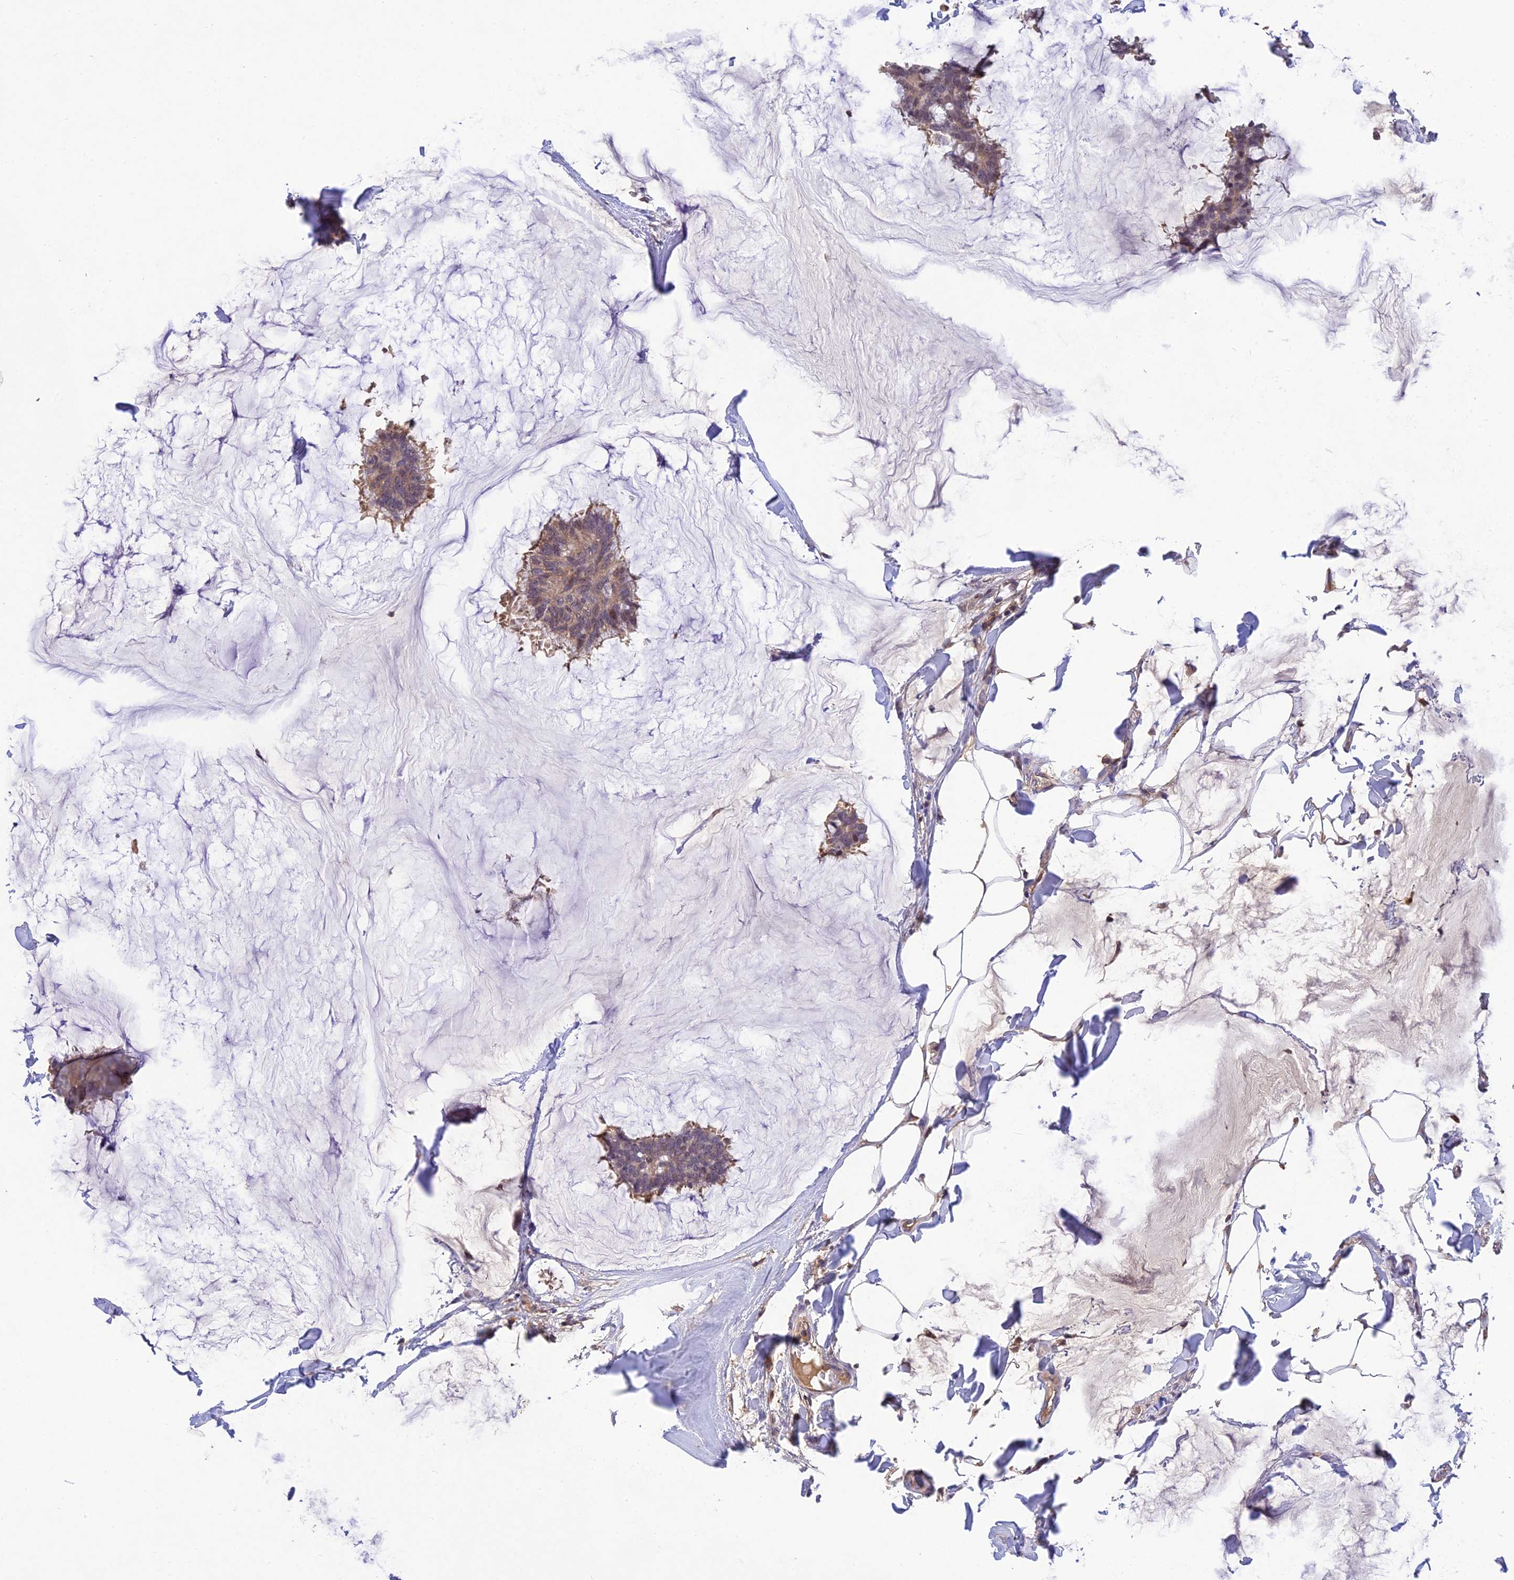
{"staining": {"intensity": "weak", "quantity": "25%-75%", "location": "cytoplasmic/membranous"}, "tissue": "breast cancer", "cell_type": "Tumor cells", "image_type": "cancer", "snomed": [{"axis": "morphology", "description": "Duct carcinoma"}, {"axis": "topography", "description": "Breast"}], "caption": "IHC staining of breast cancer, which shows low levels of weak cytoplasmic/membranous expression in approximately 25%-75% of tumor cells indicating weak cytoplasmic/membranous protein positivity. The staining was performed using DAB (3,3'-diaminobenzidine) (brown) for protein detection and nuclei were counterstained in hematoxylin (blue).", "gene": "DENND5B", "patient": {"sex": "female", "age": 93}}